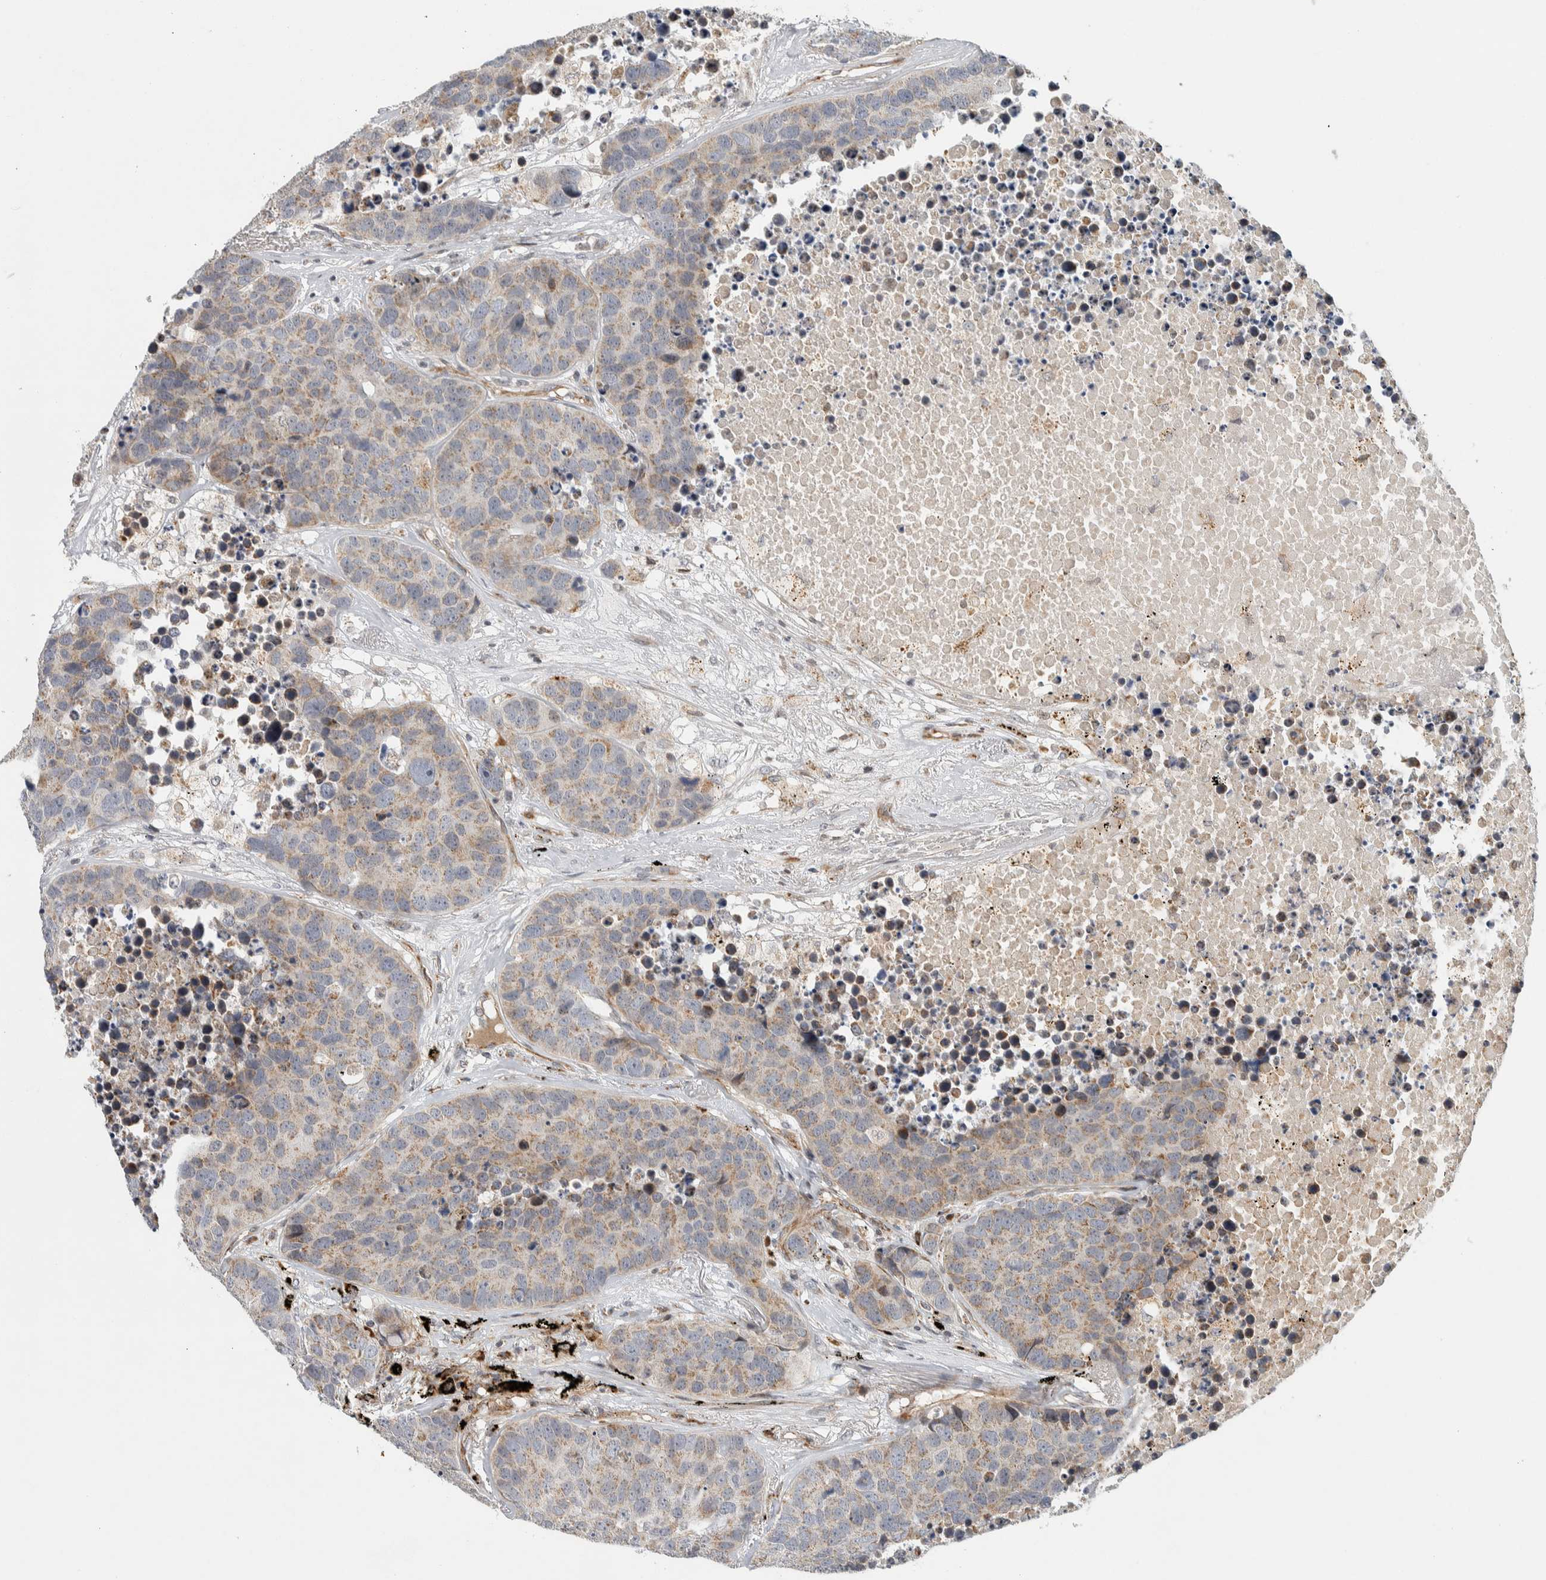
{"staining": {"intensity": "weak", "quantity": "25%-75%", "location": "cytoplasmic/membranous"}, "tissue": "carcinoid", "cell_type": "Tumor cells", "image_type": "cancer", "snomed": [{"axis": "morphology", "description": "Carcinoid, malignant, NOS"}, {"axis": "topography", "description": "Lung"}], "caption": "DAB immunohistochemical staining of human carcinoid exhibits weak cytoplasmic/membranous protein expression in about 25%-75% of tumor cells. (DAB (3,3'-diaminobenzidine) IHC, brown staining for protein, blue staining for nuclei).", "gene": "AFP", "patient": {"sex": "male", "age": 60}}